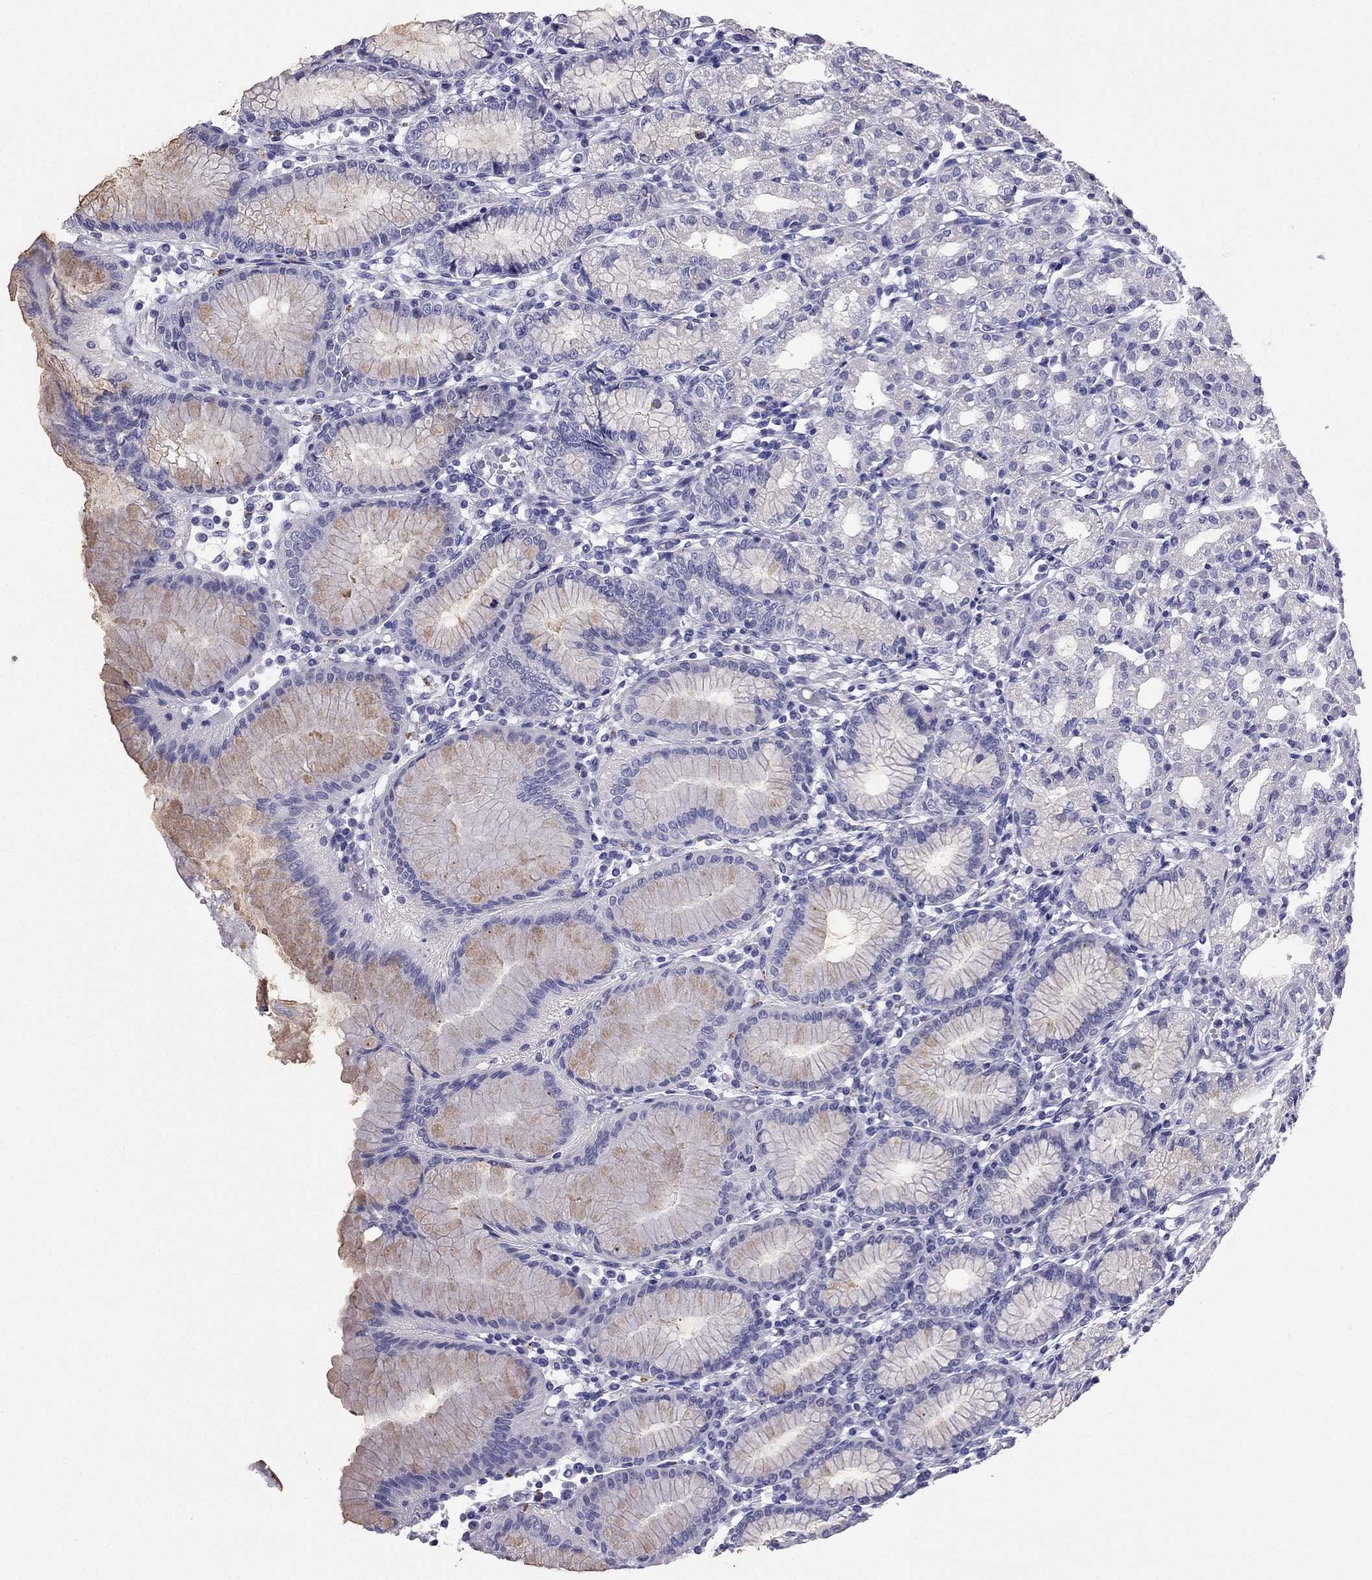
{"staining": {"intensity": "negative", "quantity": "none", "location": "none"}, "tissue": "stomach", "cell_type": "Glandular cells", "image_type": "normal", "snomed": [{"axis": "morphology", "description": "Normal tissue, NOS"}, {"axis": "topography", "description": "Skeletal muscle"}, {"axis": "topography", "description": "Stomach"}], "caption": "Protein analysis of benign stomach demonstrates no significant positivity in glandular cells.", "gene": "PTH", "patient": {"sex": "female", "age": 57}}